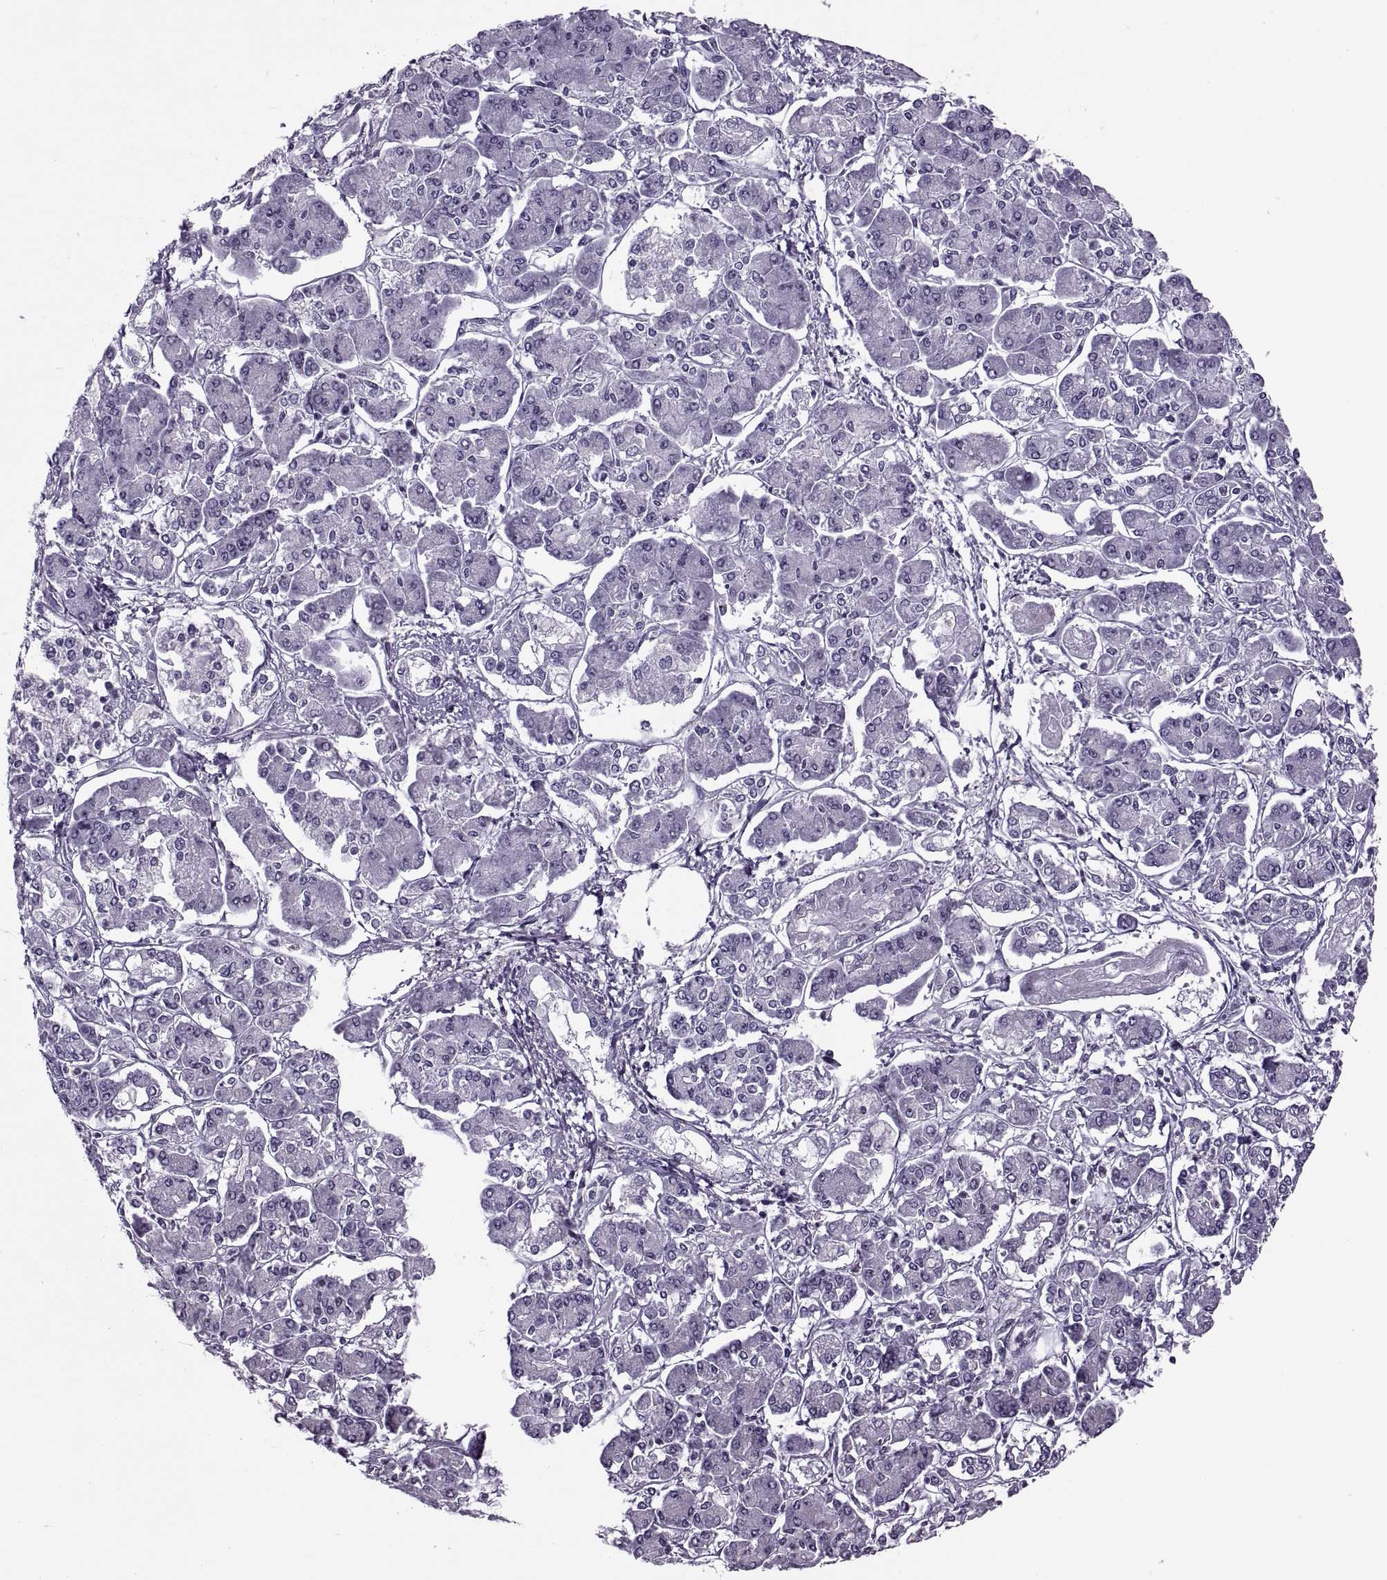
{"staining": {"intensity": "negative", "quantity": "none", "location": "none"}, "tissue": "pancreatic cancer", "cell_type": "Tumor cells", "image_type": "cancer", "snomed": [{"axis": "morphology", "description": "Adenocarcinoma, NOS"}, {"axis": "topography", "description": "Pancreas"}], "caption": "Tumor cells show no significant protein staining in adenocarcinoma (pancreatic).", "gene": "FAM24A", "patient": {"sex": "male", "age": 85}}